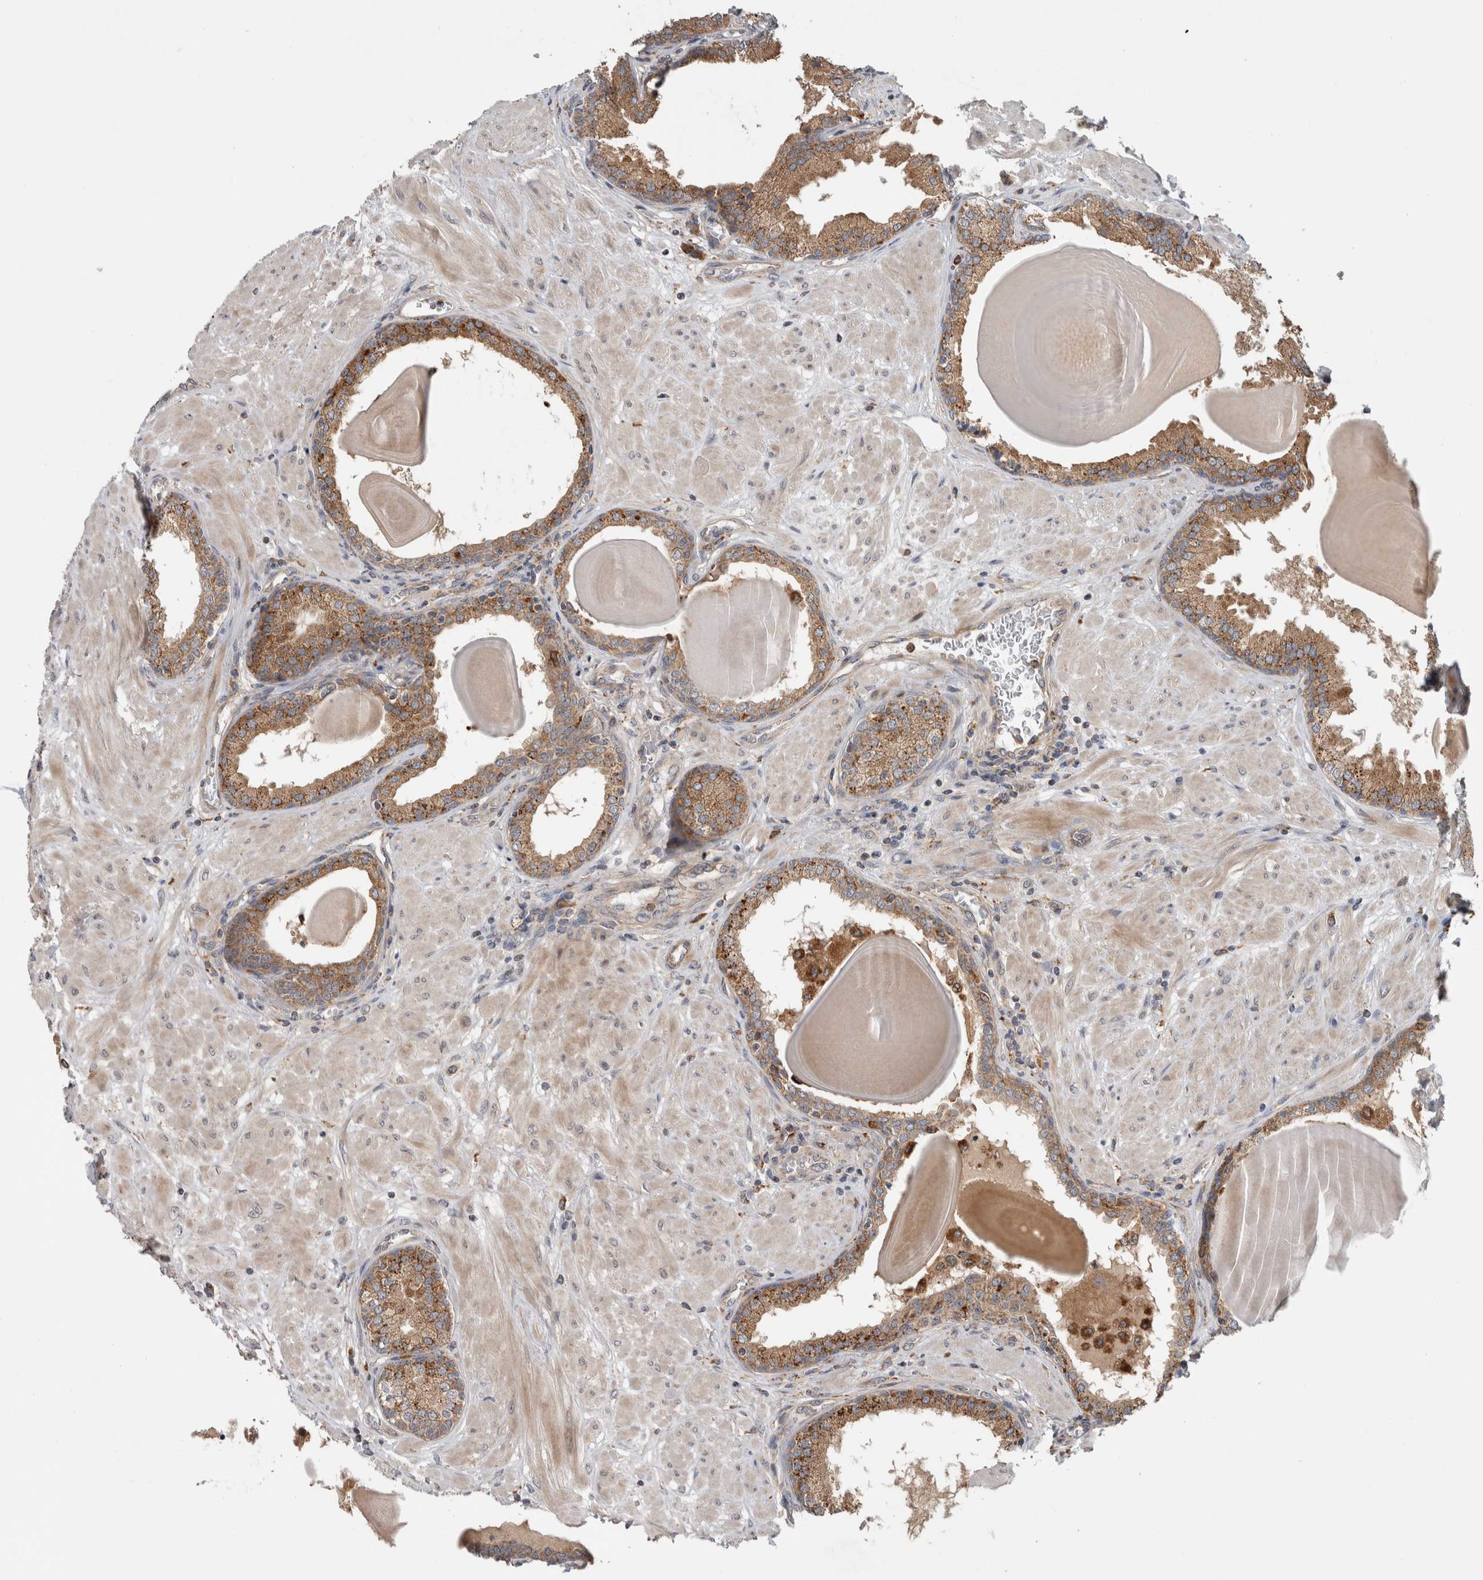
{"staining": {"intensity": "moderate", "quantity": ">75%", "location": "cytoplasmic/membranous"}, "tissue": "prostate", "cell_type": "Glandular cells", "image_type": "normal", "snomed": [{"axis": "morphology", "description": "Normal tissue, NOS"}, {"axis": "topography", "description": "Prostate"}], "caption": "A high-resolution micrograph shows IHC staining of normal prostate, which demonstrates moderate cytoplasmic/membranous positivity in about >75% of glandular cells.", "gene": "ADGRL3", "patient": {"sex": "male", "age": 51}}